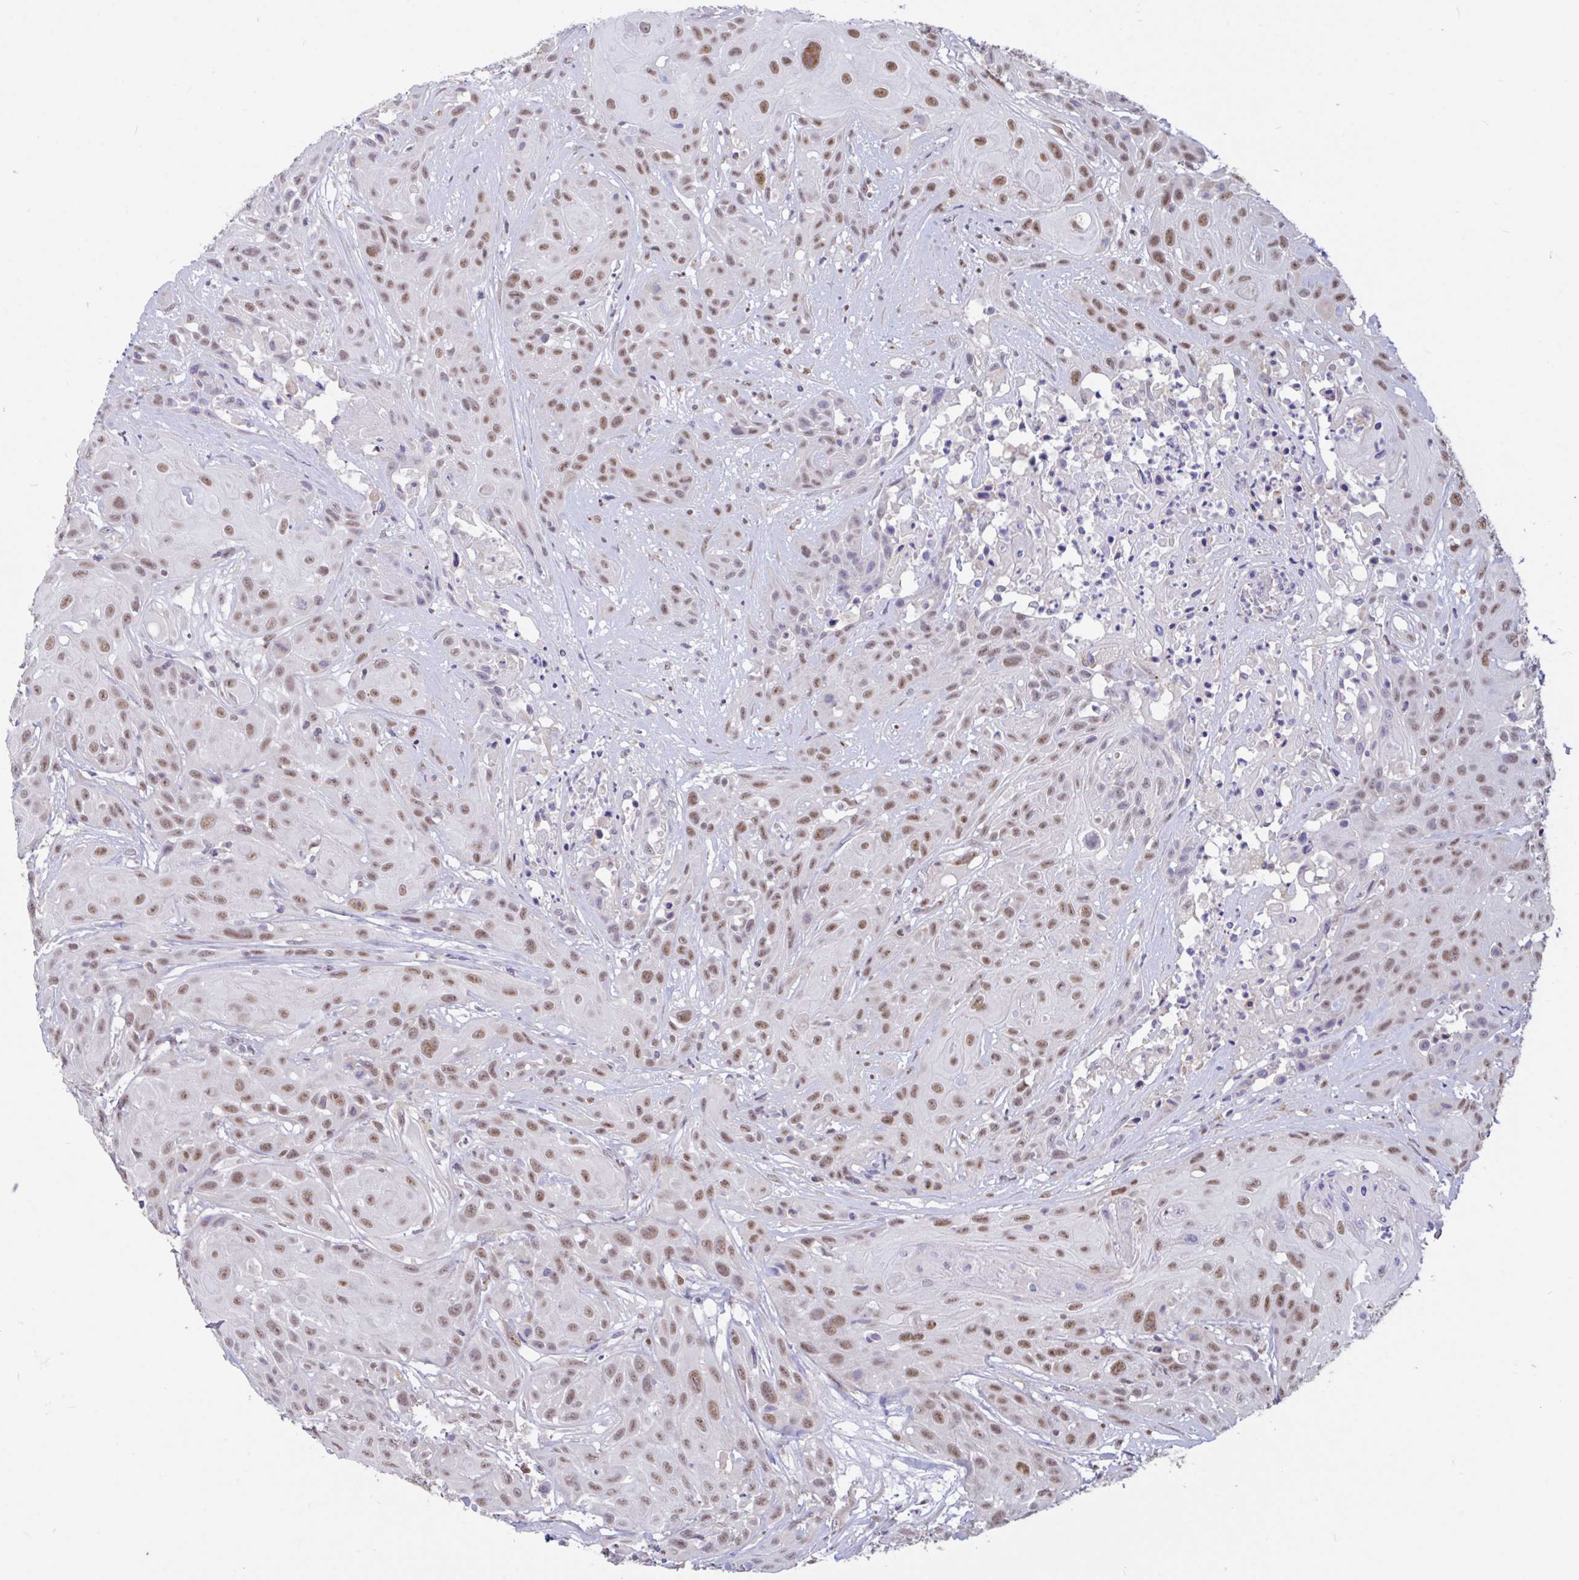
{"staining": {"intensity": "moderate", "quantity": "25%-75%", "location": "nuclear"}, "tissue": "head and neck cancer", "cell_type": "Tumor cells", "image_type": "cancer", "snomed": [{"axis": "morphology", "description": "Squamous cell carcinoma, NOS"}, {"axis": "topography", "description": "Skin"}, {"axis": "topography", "description": "Head-Neck"}], "caption": "Human squamous cell carcinoma (head and neck) stained with a protein marker reveals moderate staining in tumor cells.", "gene": "DDX39A", "patient": {"sex": "male", "age": 80}}